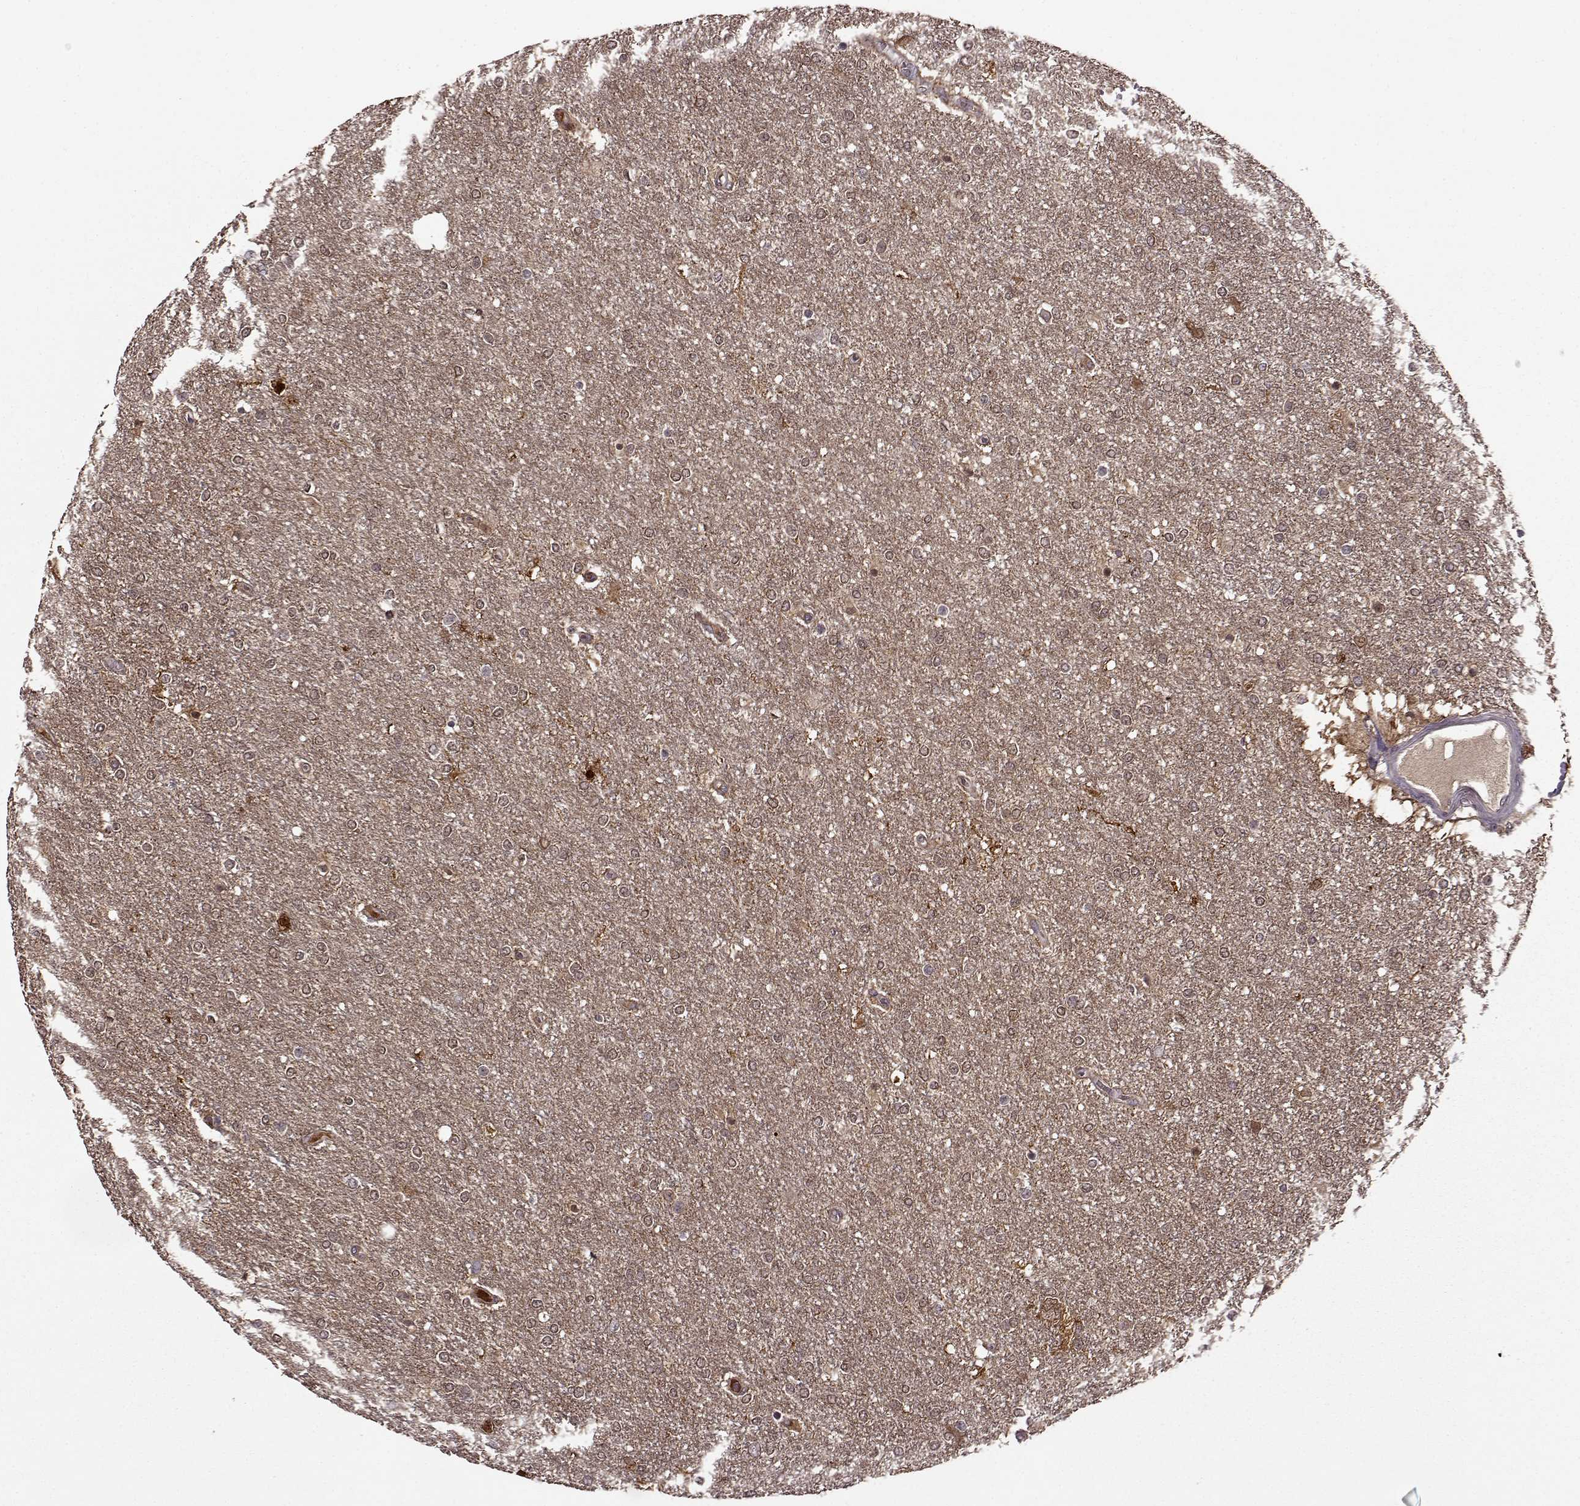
{"staining": {"intensity": "weak", "quantity": ">75%", "location": "cytoplasmic/membranous"}, "tissue": "glioma", "cell_type": "Tumor cells", "image_type": "cancer", "snomed": [{"axis": "morphology", "description": "Glioma, malignant, High grade"}, {"axis": "topography", "description": "Brain"}], "caption": "This is an image of IHC staining of glioma, which shows weak positivity in the cytoplasmic/membranous of tumor cells.", "gene": "MAIP1", "patient": {"sex": "female", "age": 61}}